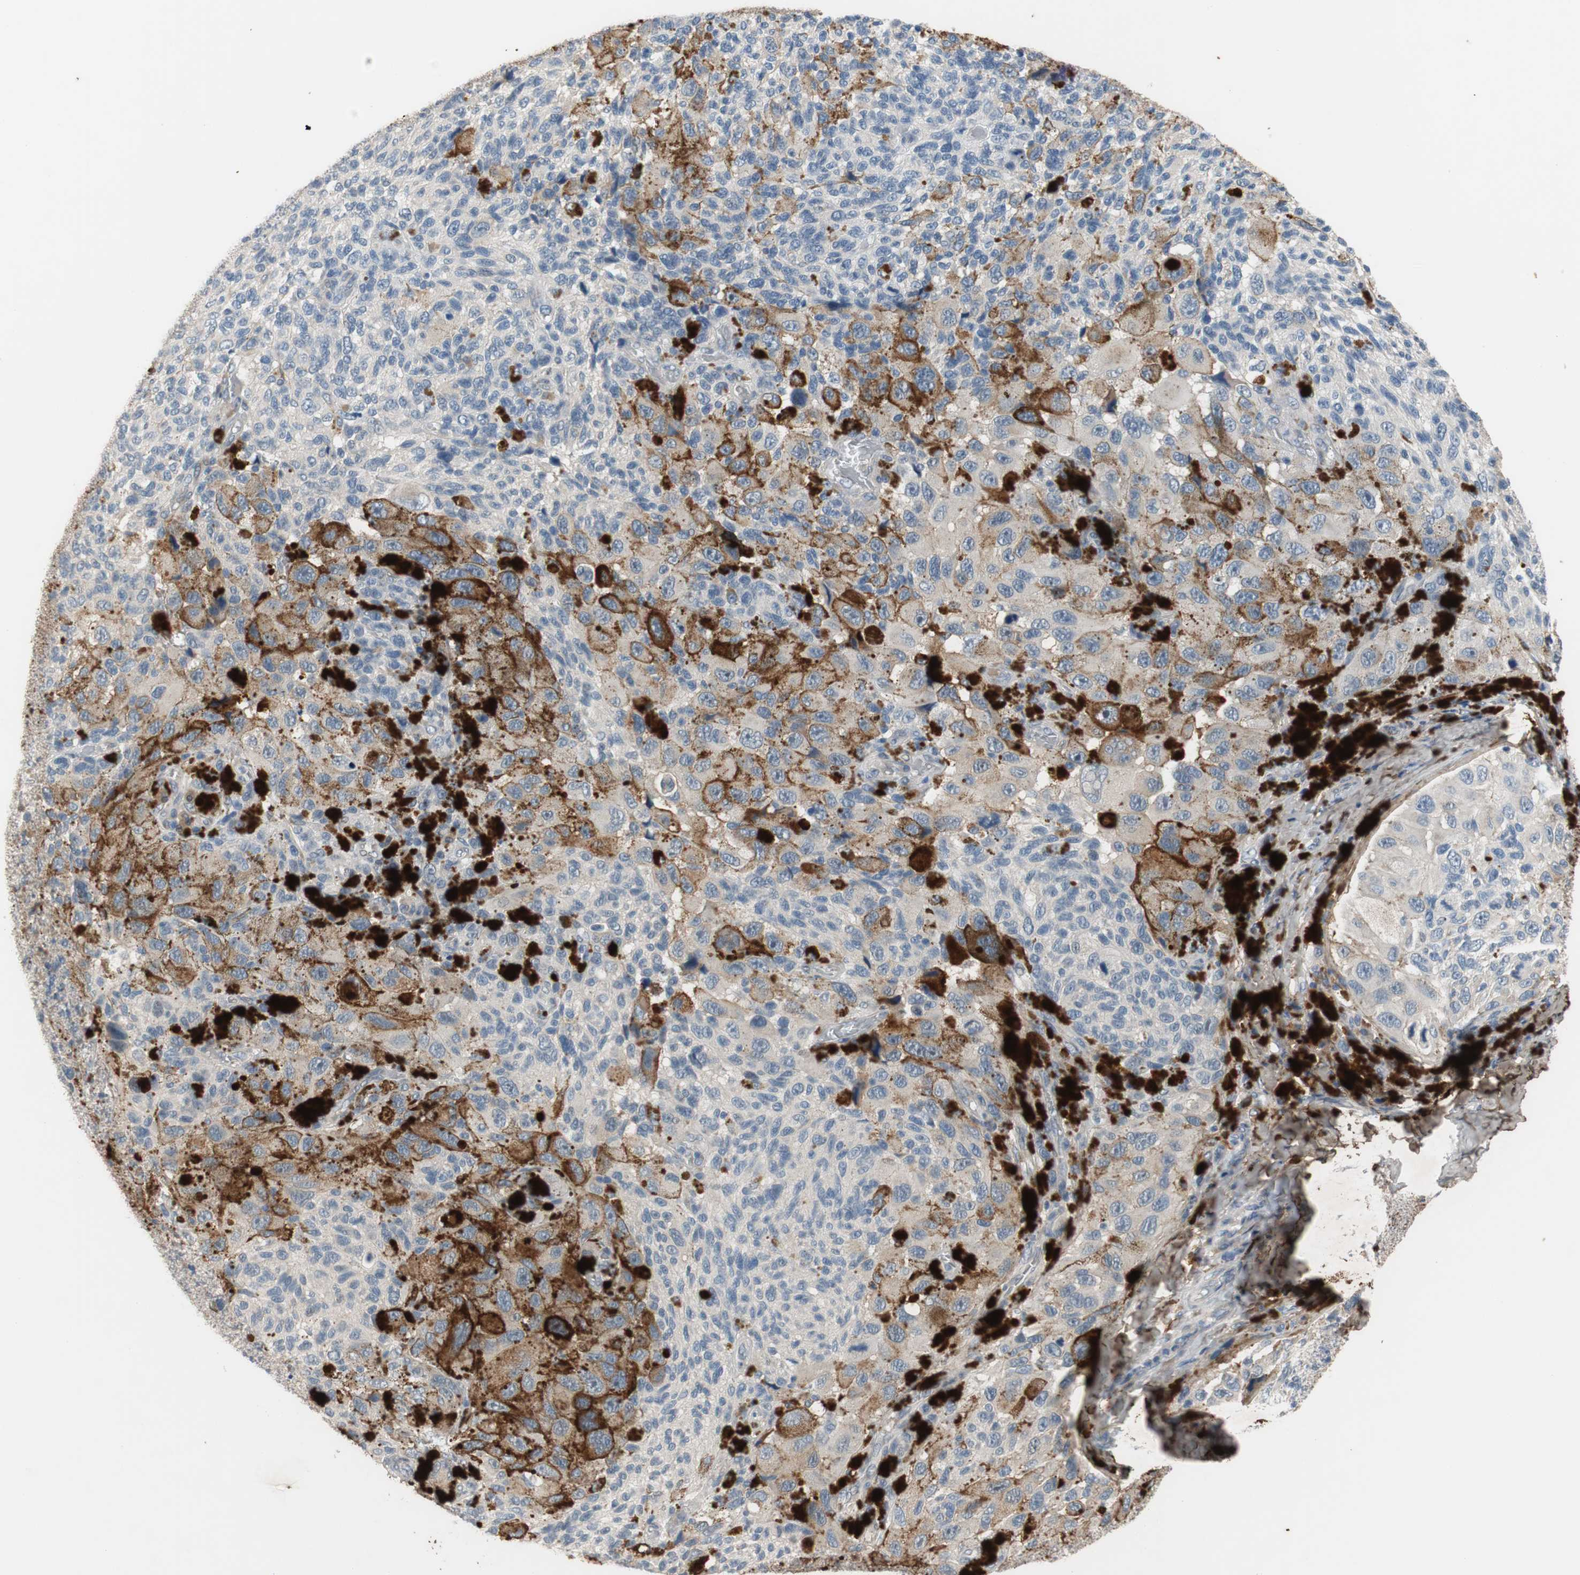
{"staining": {"intensity": "negative", "quantity": "none", "location": "none"}, "tissue": "melanoma", "cell_type": "Tumor cells", "image_type": "cancer", "snomed": [{"axis": "morphology", "description": "Malignant melanoma, NOS"}, {"axis": "topography", "description": "Skin"}], "caption": "A micrograph of human melanoma is negative for staining in tumor cells.", "gene": "COL12A1", "patient": {"sex": "female", "age": 73}}